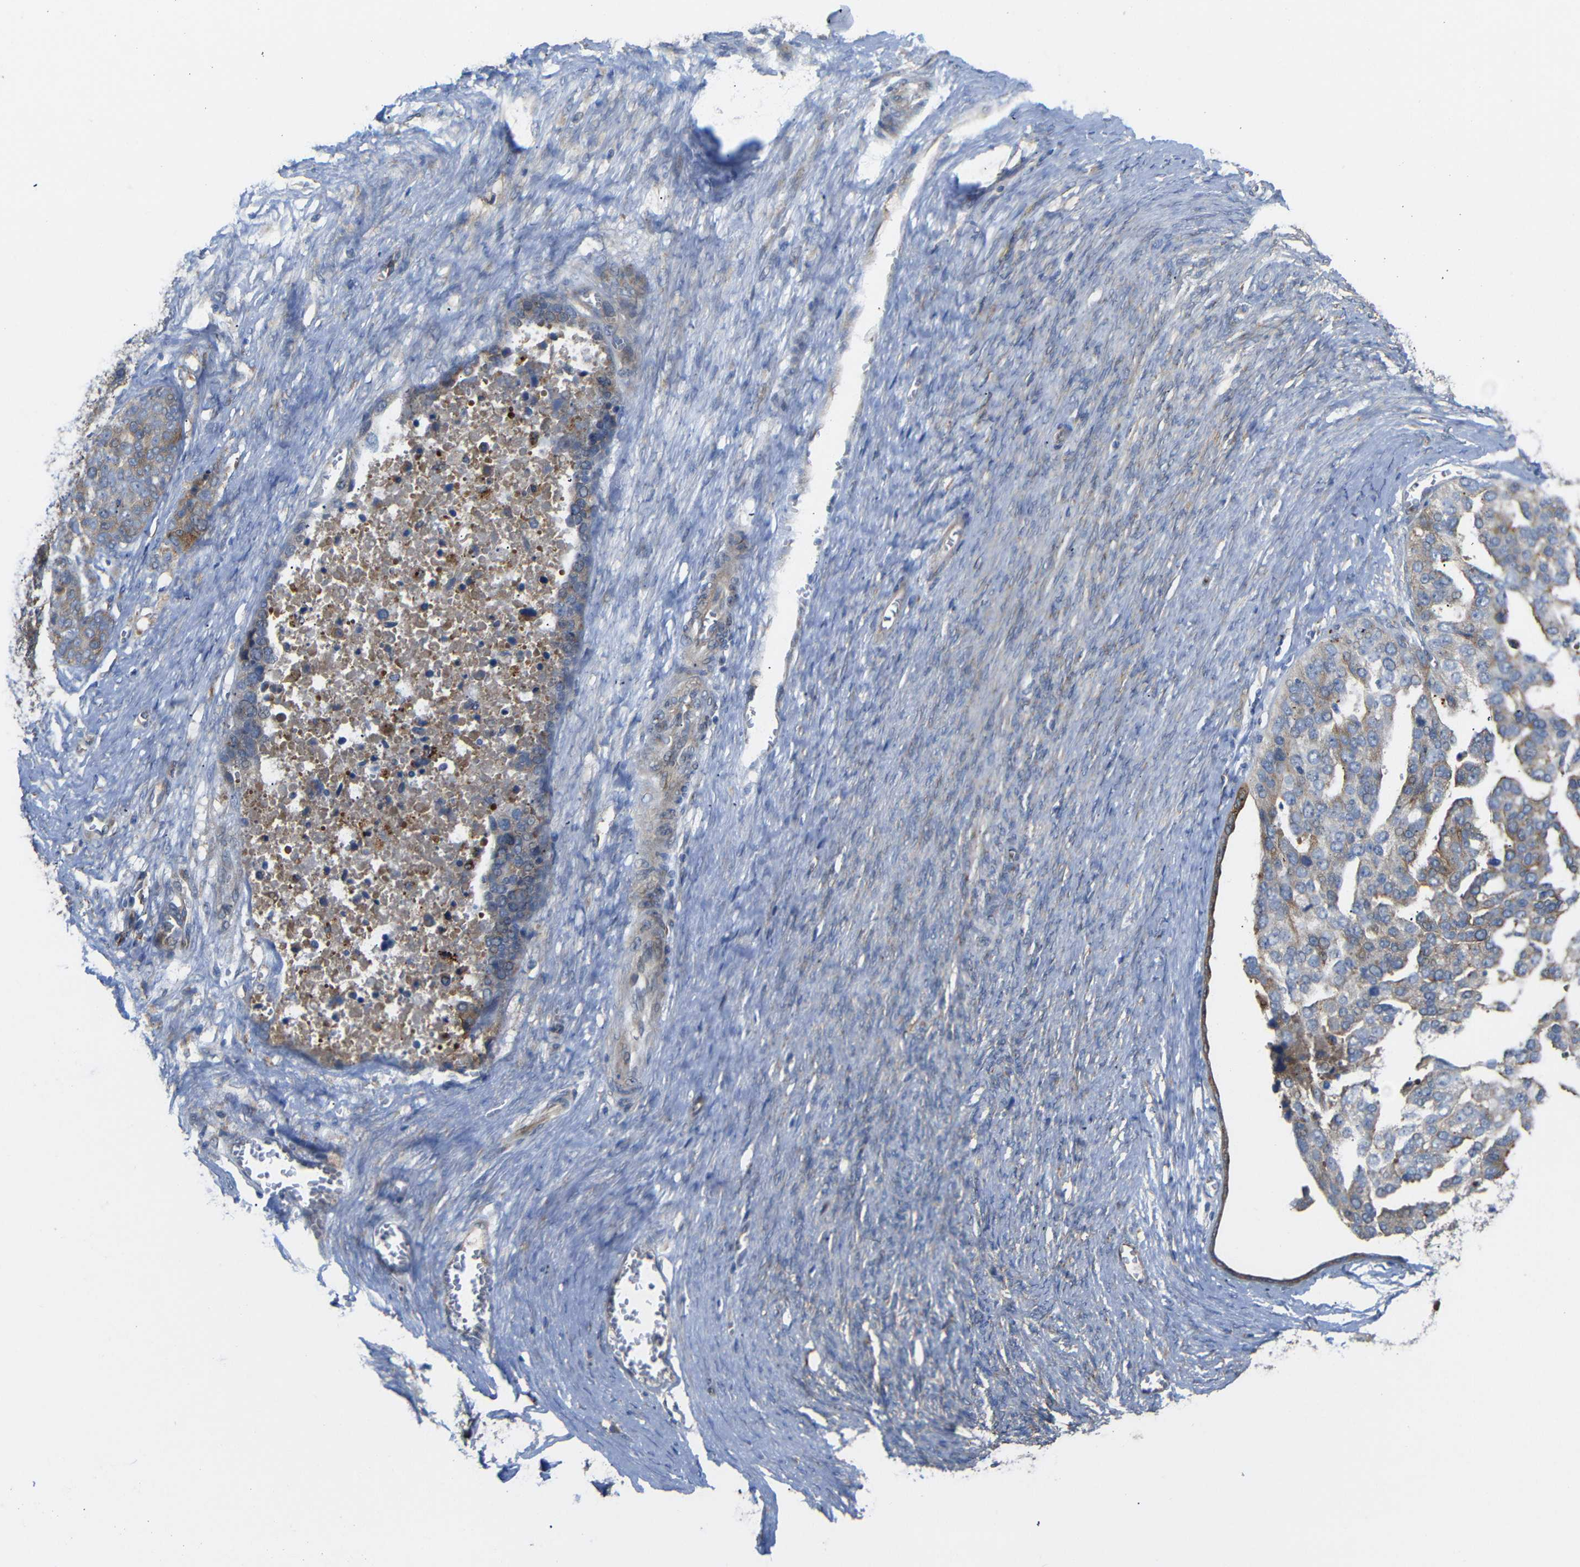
{"staining": {"intensity": "moderate", "quantity": ">75%", "location": "cytoplasmic/membranous"}, "tissue": "ovarian cancer", "cell_type": "Tumor cells", "image_type": "cancer", "snomed": [{"axis": "morphology", "description": "Cystadenocarcinoma, serous, NOS"}, {"axis": "topography", "description": "Ovary"}], "caption": "Protein expression analysis of human ovarian cancer reveals moderate cytoplasmic/membranous expression in approximately >75% of tumor cells. The staining is performed using DAB (3,3'-diaminobenzidine) brown chromogen to label protein expression. The nuclei are counter-stained blue using hematoxylin.", "gene": "SYPL1", "patient": {"sex": "female", "age": 44}}